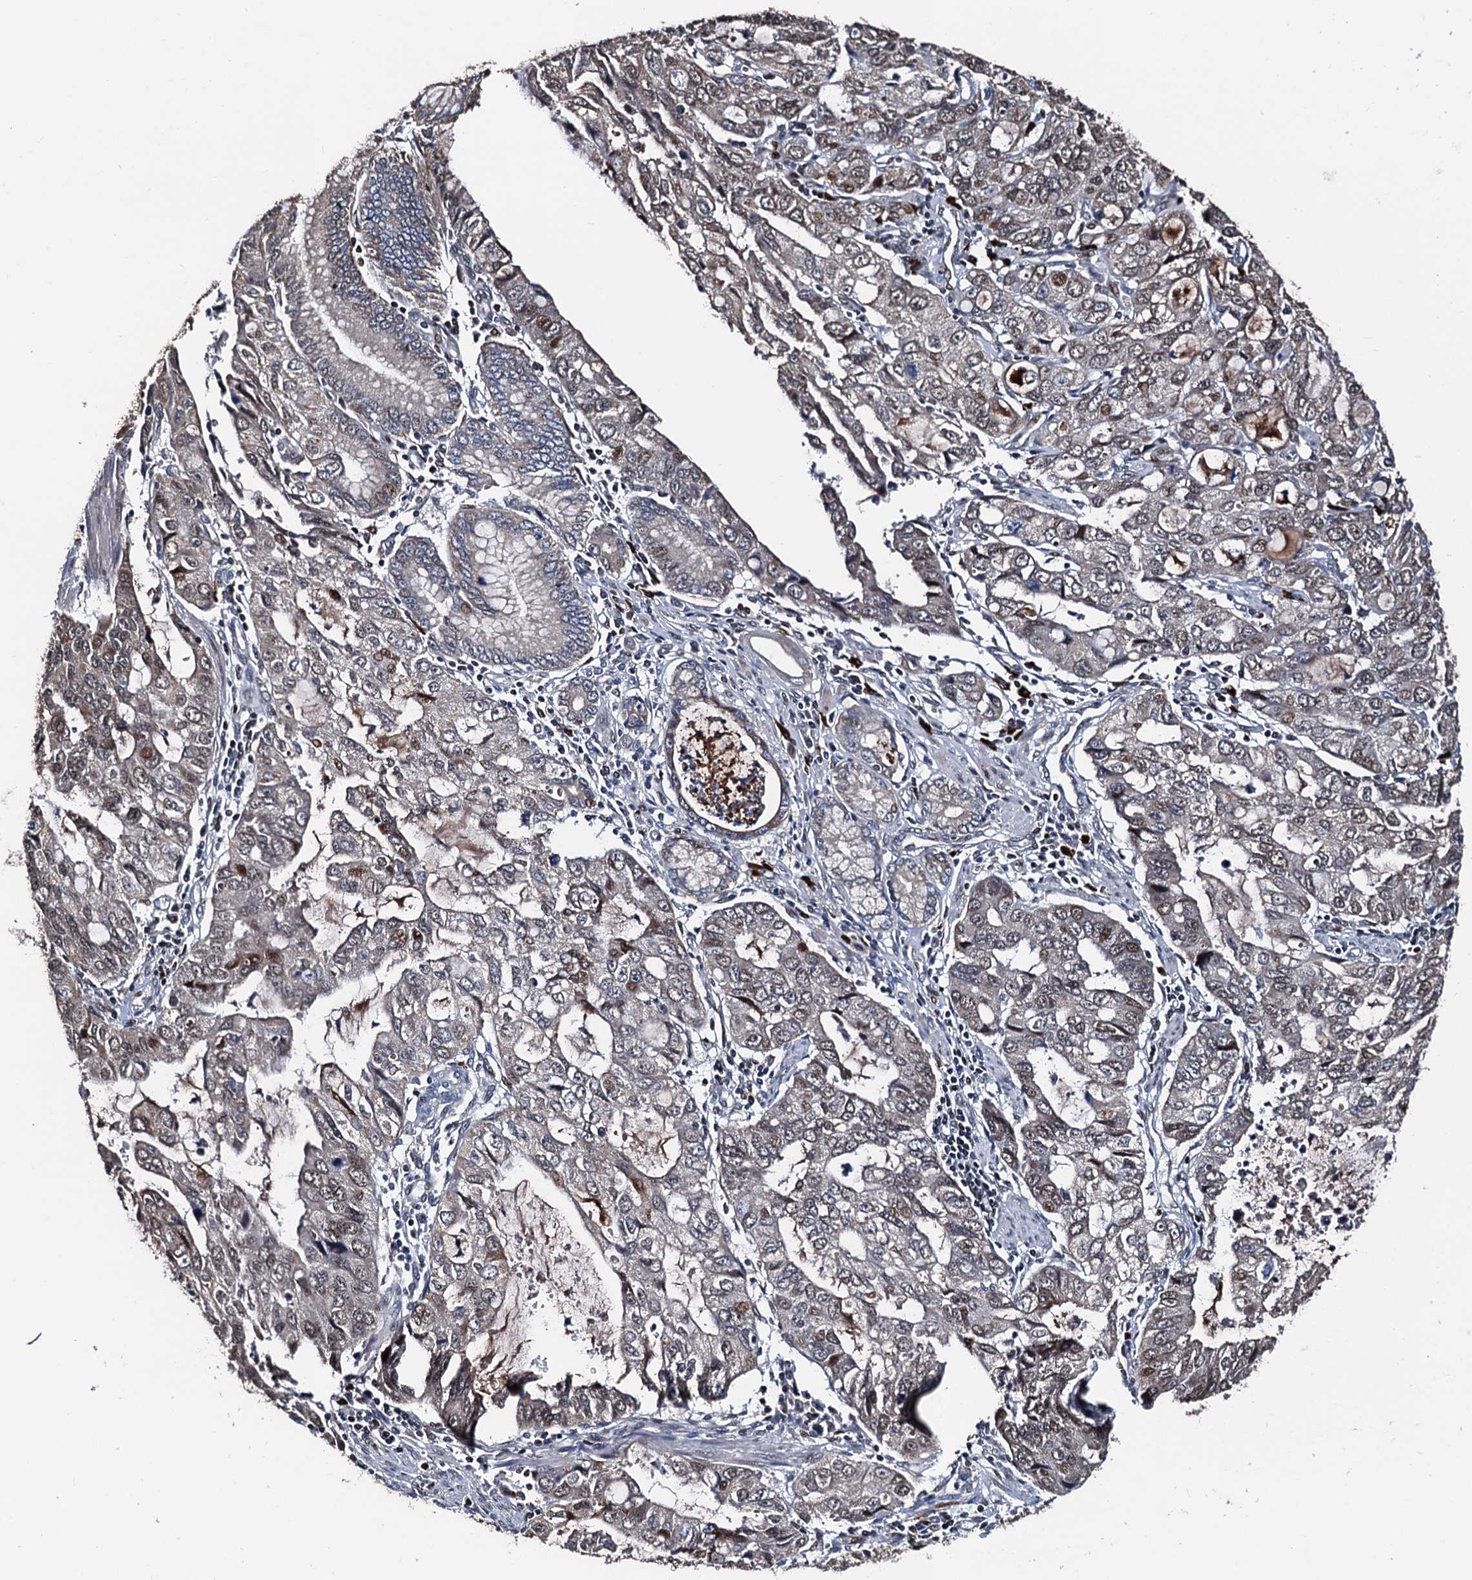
{"staining": {"intensity": "moderate", "quantity": "<25%", "location": "cytoplasmic/membranous,nuclear"}, "tissue": "stomach cancer", "cell_type": "Tumor cells", "image_type": "cancer", "snomed": [{"axis": "morphology", "description": "Adenocarcinoma, NOS"}, {"axis": "topography", "description": "Stomach, upper"}], "caption": "Immunohistochemical staining of human adenocarcinoma (stomach) exhibits low levels of moderate cytoplasmic/membranous and nuclear protein positivity in approximately <25% of tumor cells. (brown staining indicates protein expression, while blue staining denotes nuclei).", "gene": "KIF18A", "patient": {"sex": "female", "age": 52}}